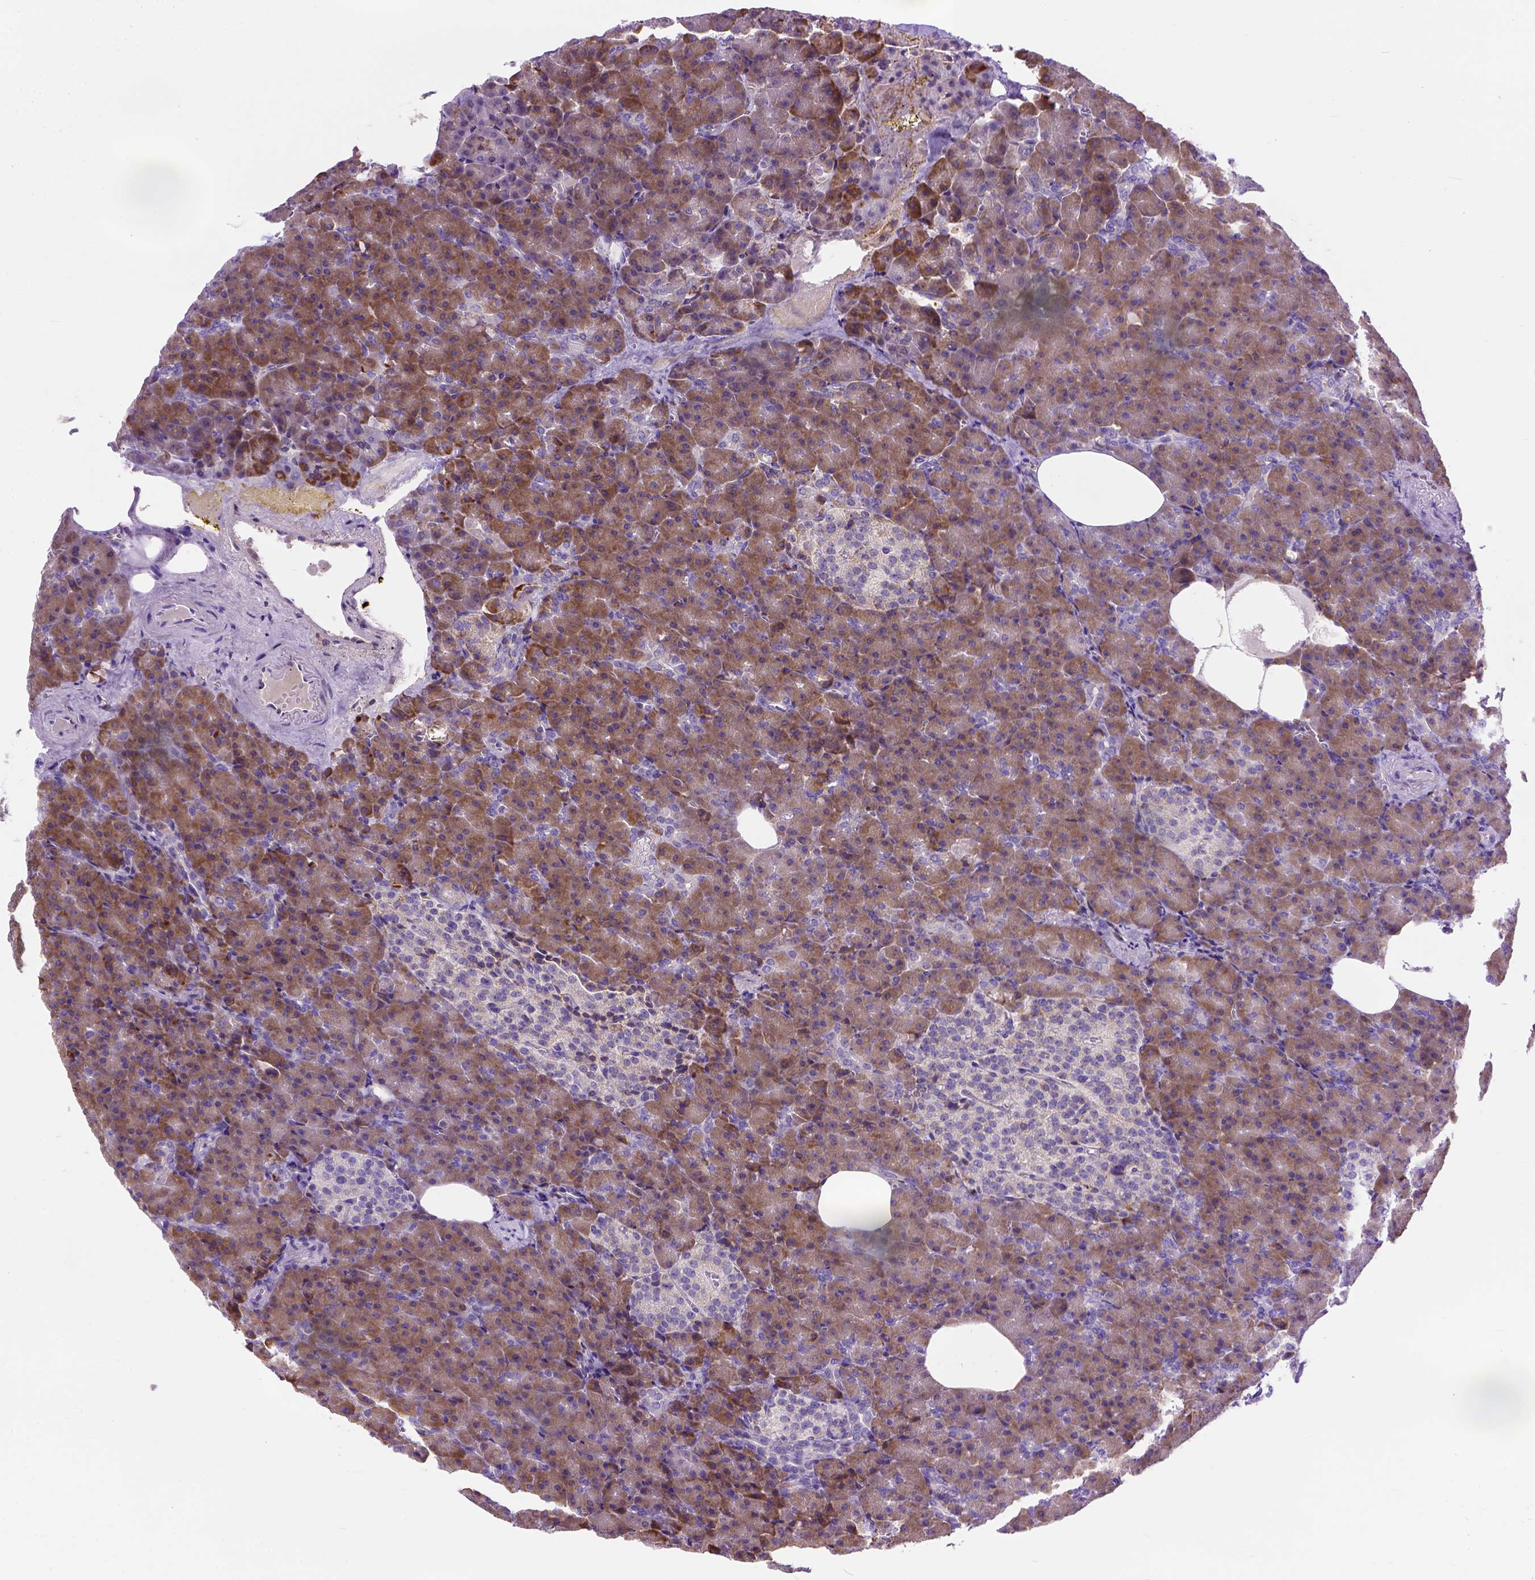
{"staining": {"intensity": "strong", "quantity": ">75%", "location": "cytoplasmic/membranous"}, "tissue": "pancreas", "cell_type": "Exocrine glandular cells", "image_type": "normal", "snomed": [{"axis": "morphology", "description": "Normal tissue, NOS"}, {"axis": "topography", "description": "Pancreas"}], "caption": "Pancreas stained for a protein exhibits strong cytoplasmic/membranous positivity in exocrine glandular cells. (IHC, brightfield microscopy, high magnification).", "gene": "PLK4", "patient": {"sex": "female", "age": 74}}